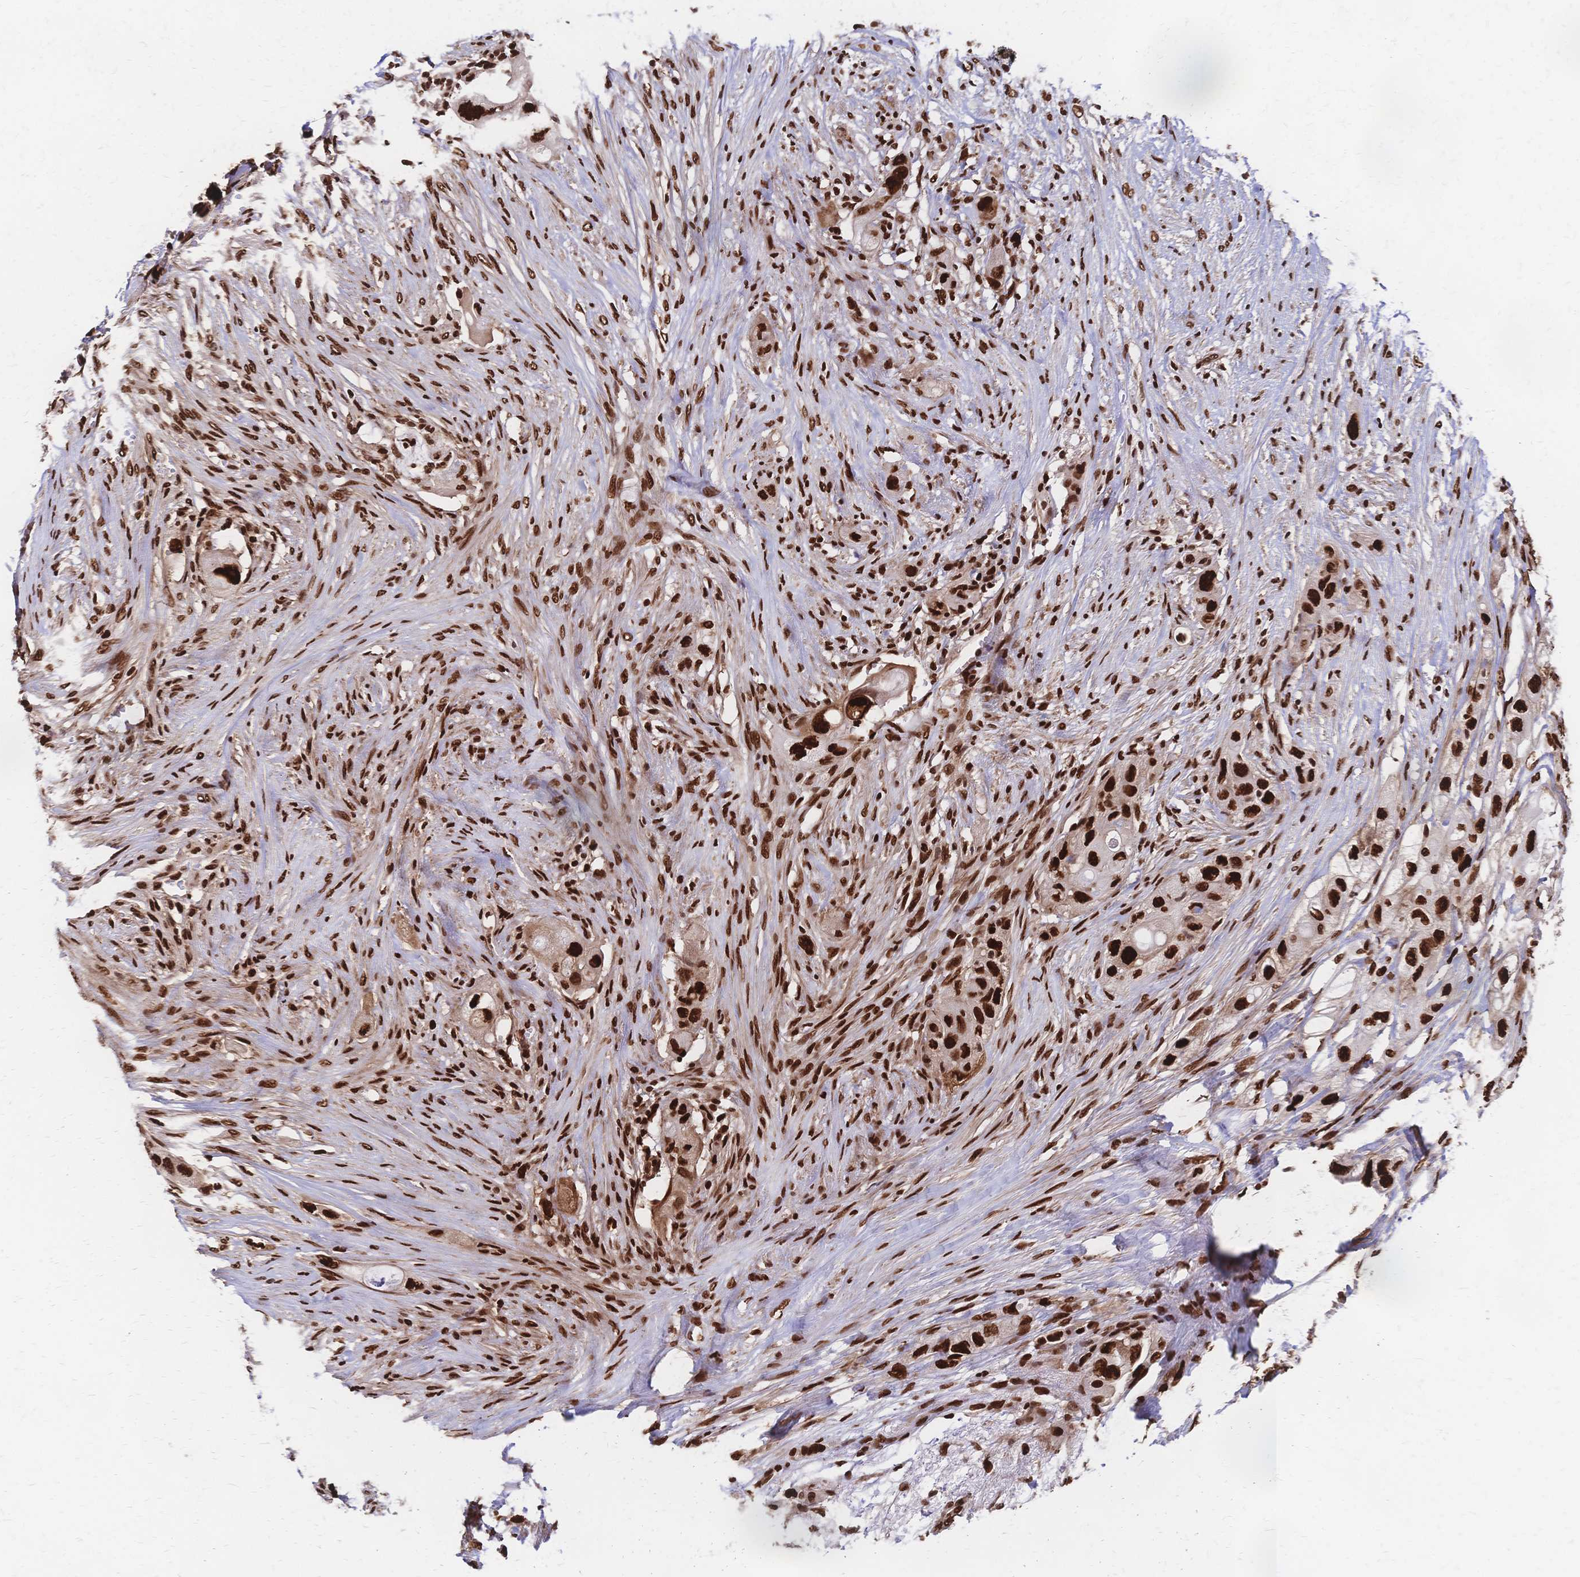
{"staining": {"intensity": "strong", "quantity": ">75%", "location": "nuclear"}, "tissue": "pancreatic cancer", "cell_type": "Tumor cells", "image_type": "cancer", "snomed": [{"axis": "morphology", "description": "Adenocarcinoma, NOS"}, {"axis": "topography", "description": "Pancreas"}], "caption": "Protein expression analysis of human pancreatic cancer reveals strong nuclear staining in approximately >75% of tumor cells.", "gene": "HDGF", "patient": {"sex": "female", "age": 72}}